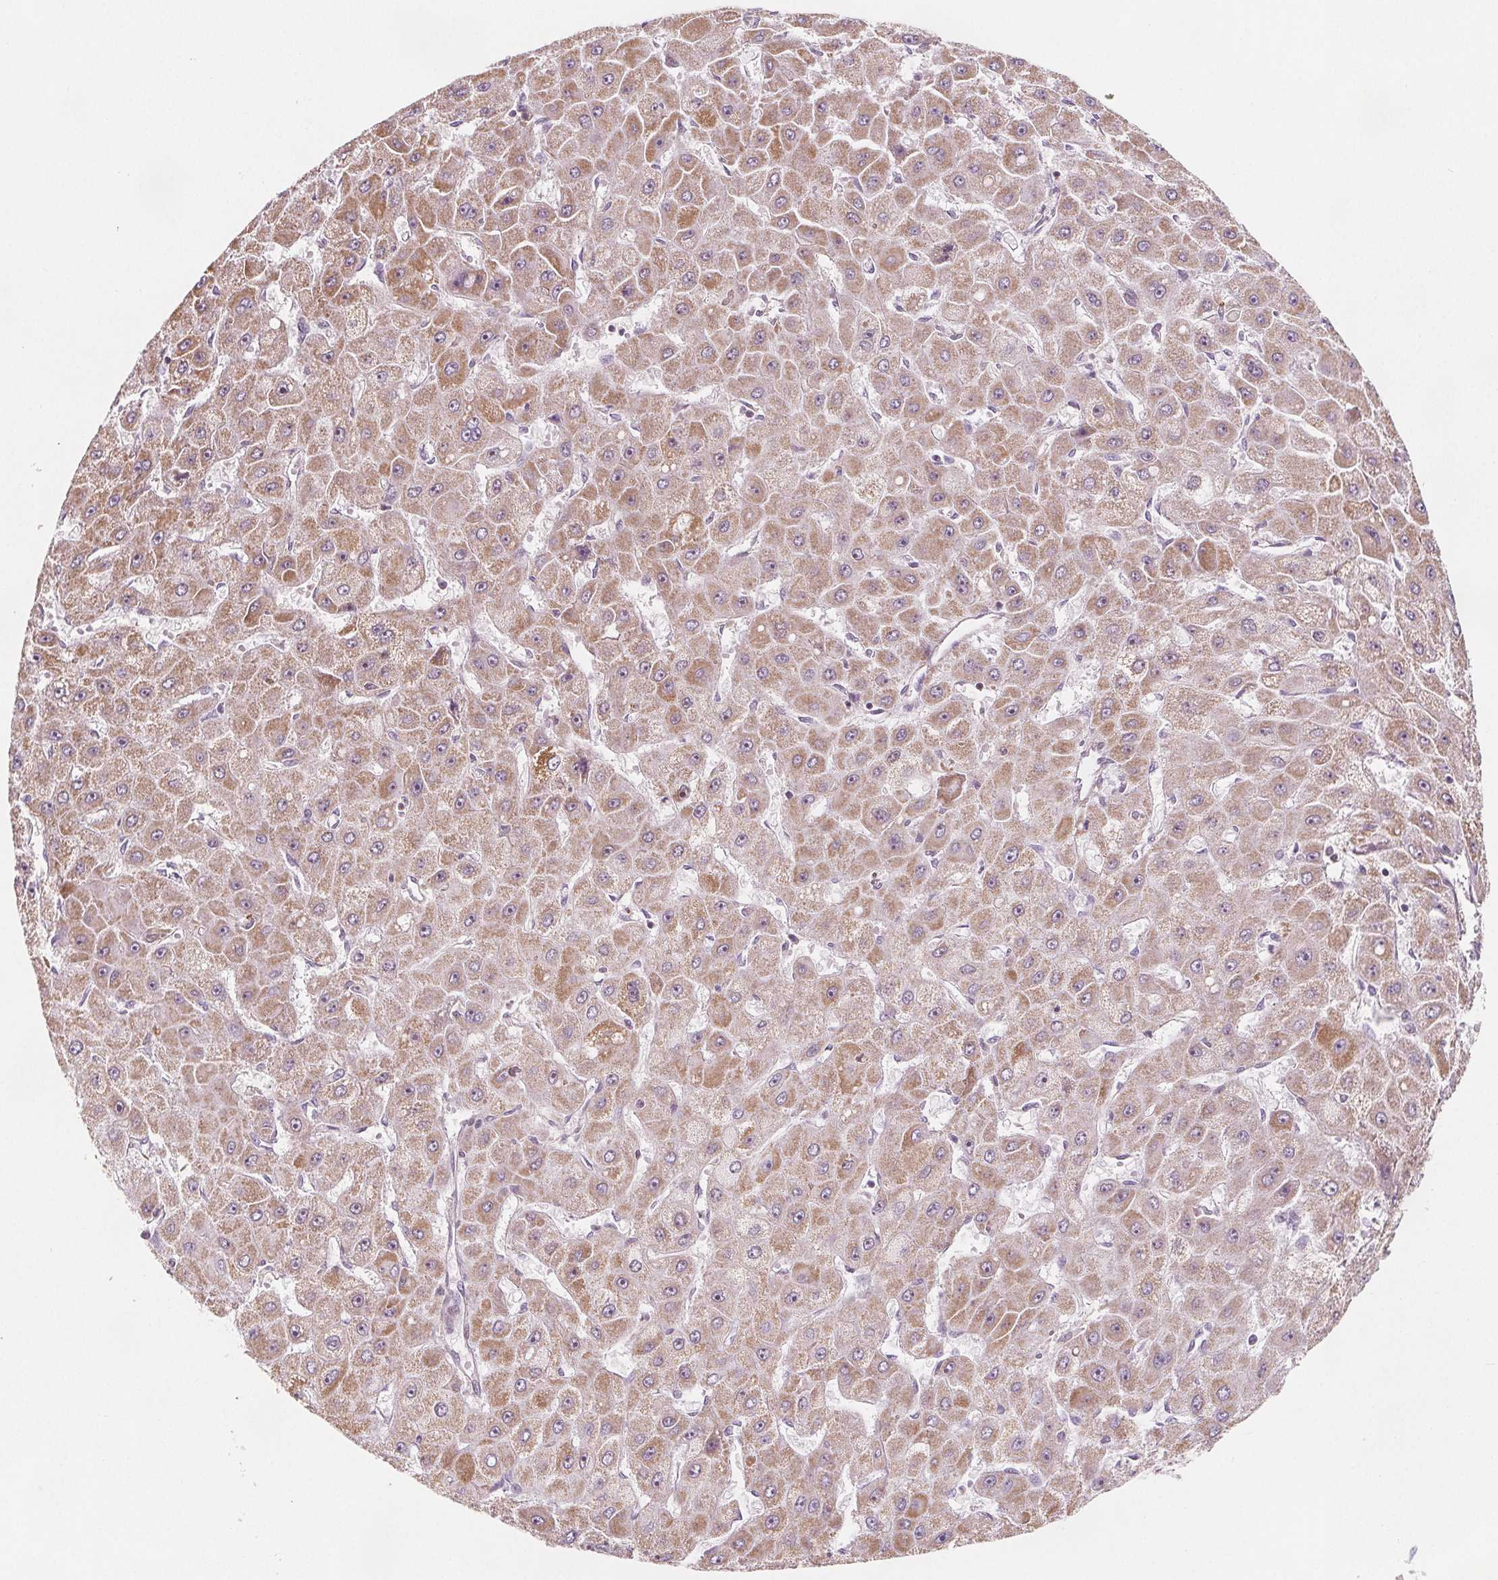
{"staining": {"intensity": "weak", "quantity": ">75%", "location": "cytoplasmic/membranous"}, "tissue": "liver cancer", "cell_type": "Tumor cells", "image_type": "cancer", "snomed": [{"axis": "morphology", "description": "Carcinoma, Hepatocellular, NOS"}, {"axis": "topography", "description": "Liver"}], "caption": "Brown immunohistochemical staining in hepatocellular carcinoma (liver) displays weak cytoplasmic/membranous positivity in about >75% of tumor cells.", "gene": "ADAM33", "patient": {"sex": "female", "age": 25}}